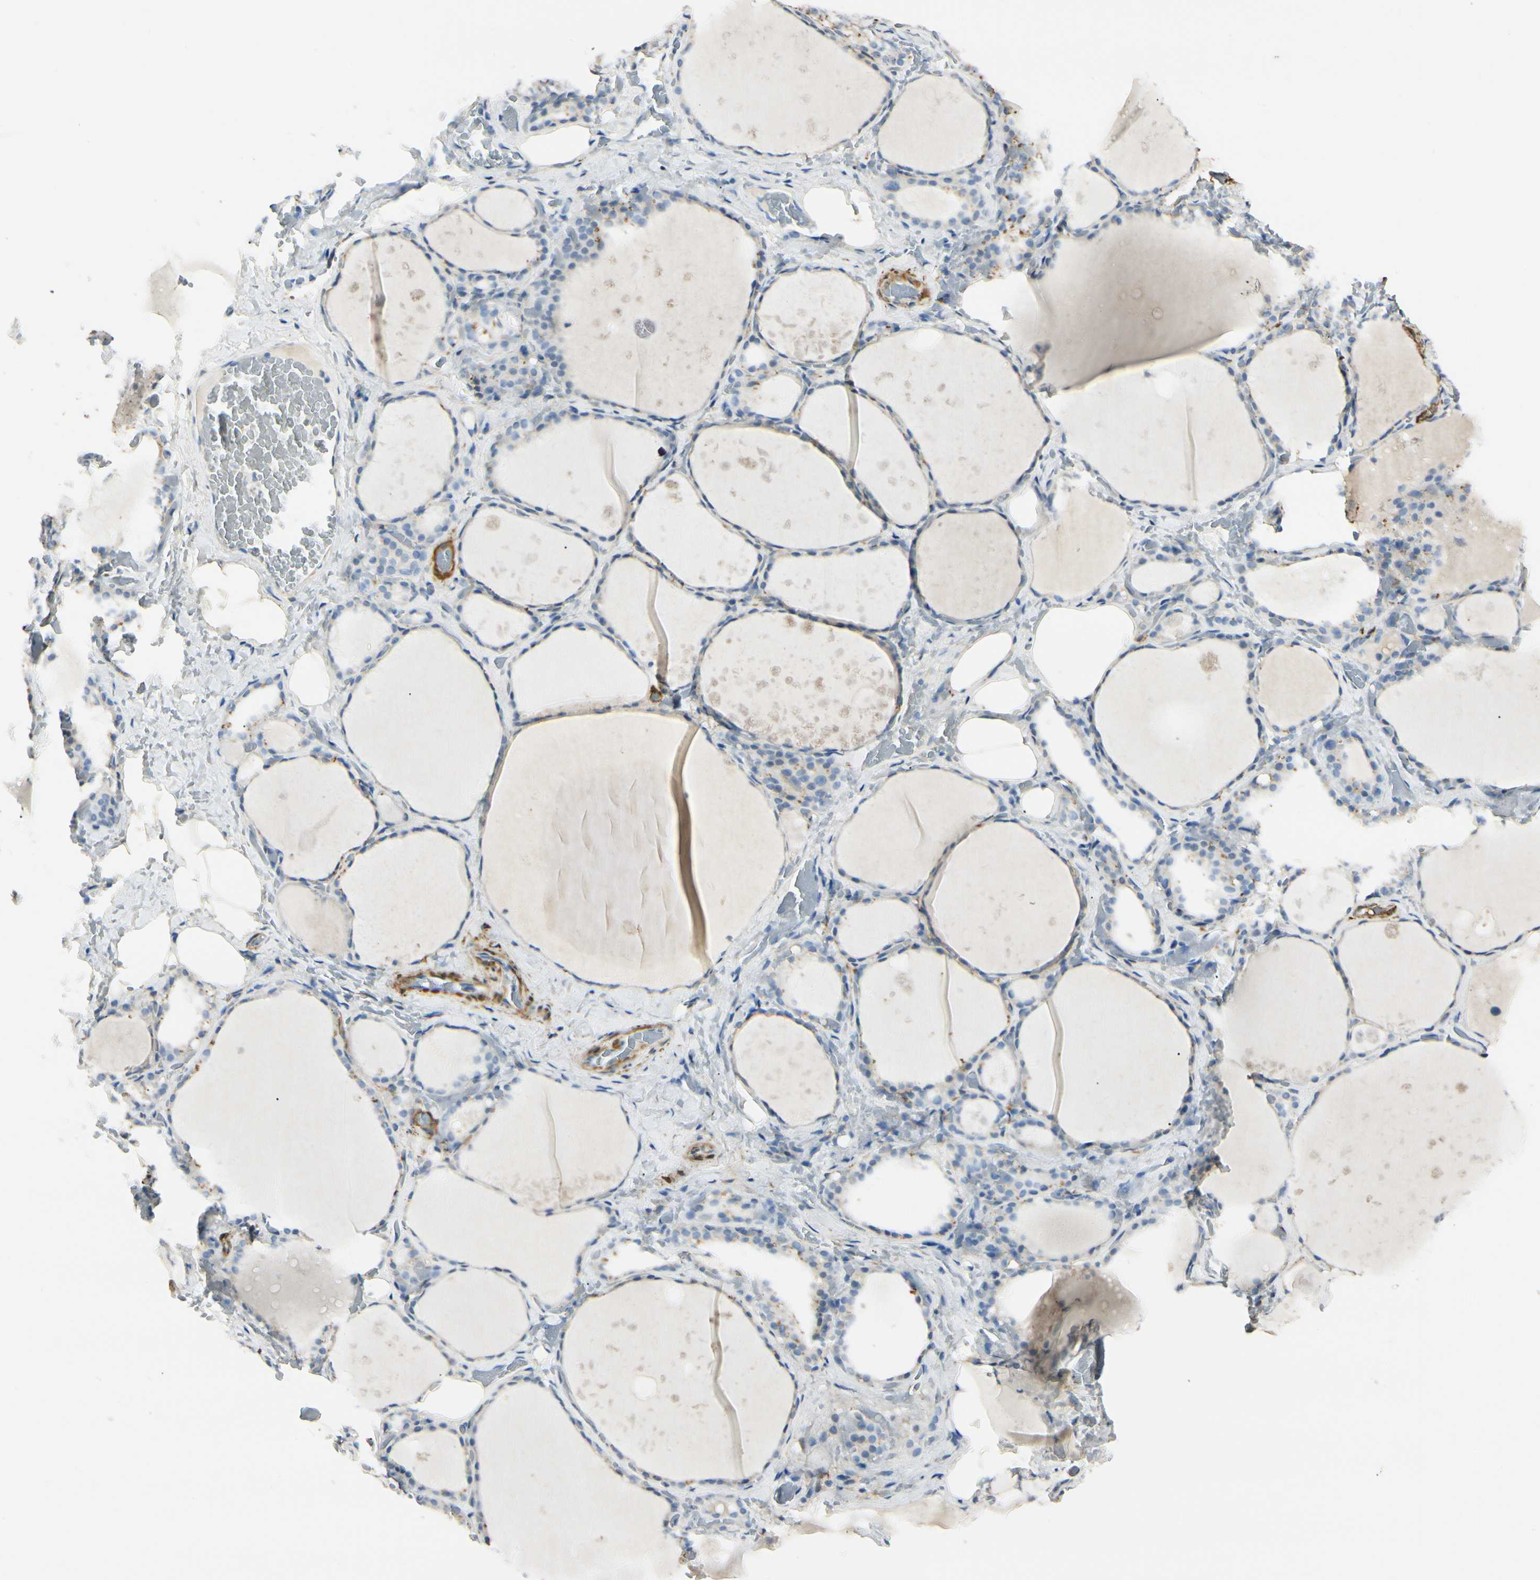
{"staining": {"intensity": "negative", "quantity": "none", "location": "none"}, "tissue": "thyroid gland", "cell_type": "Glandular cells", "image_type": "normal", "snomed": [{"axis": "morphology", "description": "Normal tissue, NOS"}, {"axis": "topography", "description": "Thyroid gland"}], "caption": "Histopathology image shows no significant protein expression in glandular cells of unremarkable thyroid gland.", "gene": "AMPH", "patient": {"sex": "male", "age": 61}}